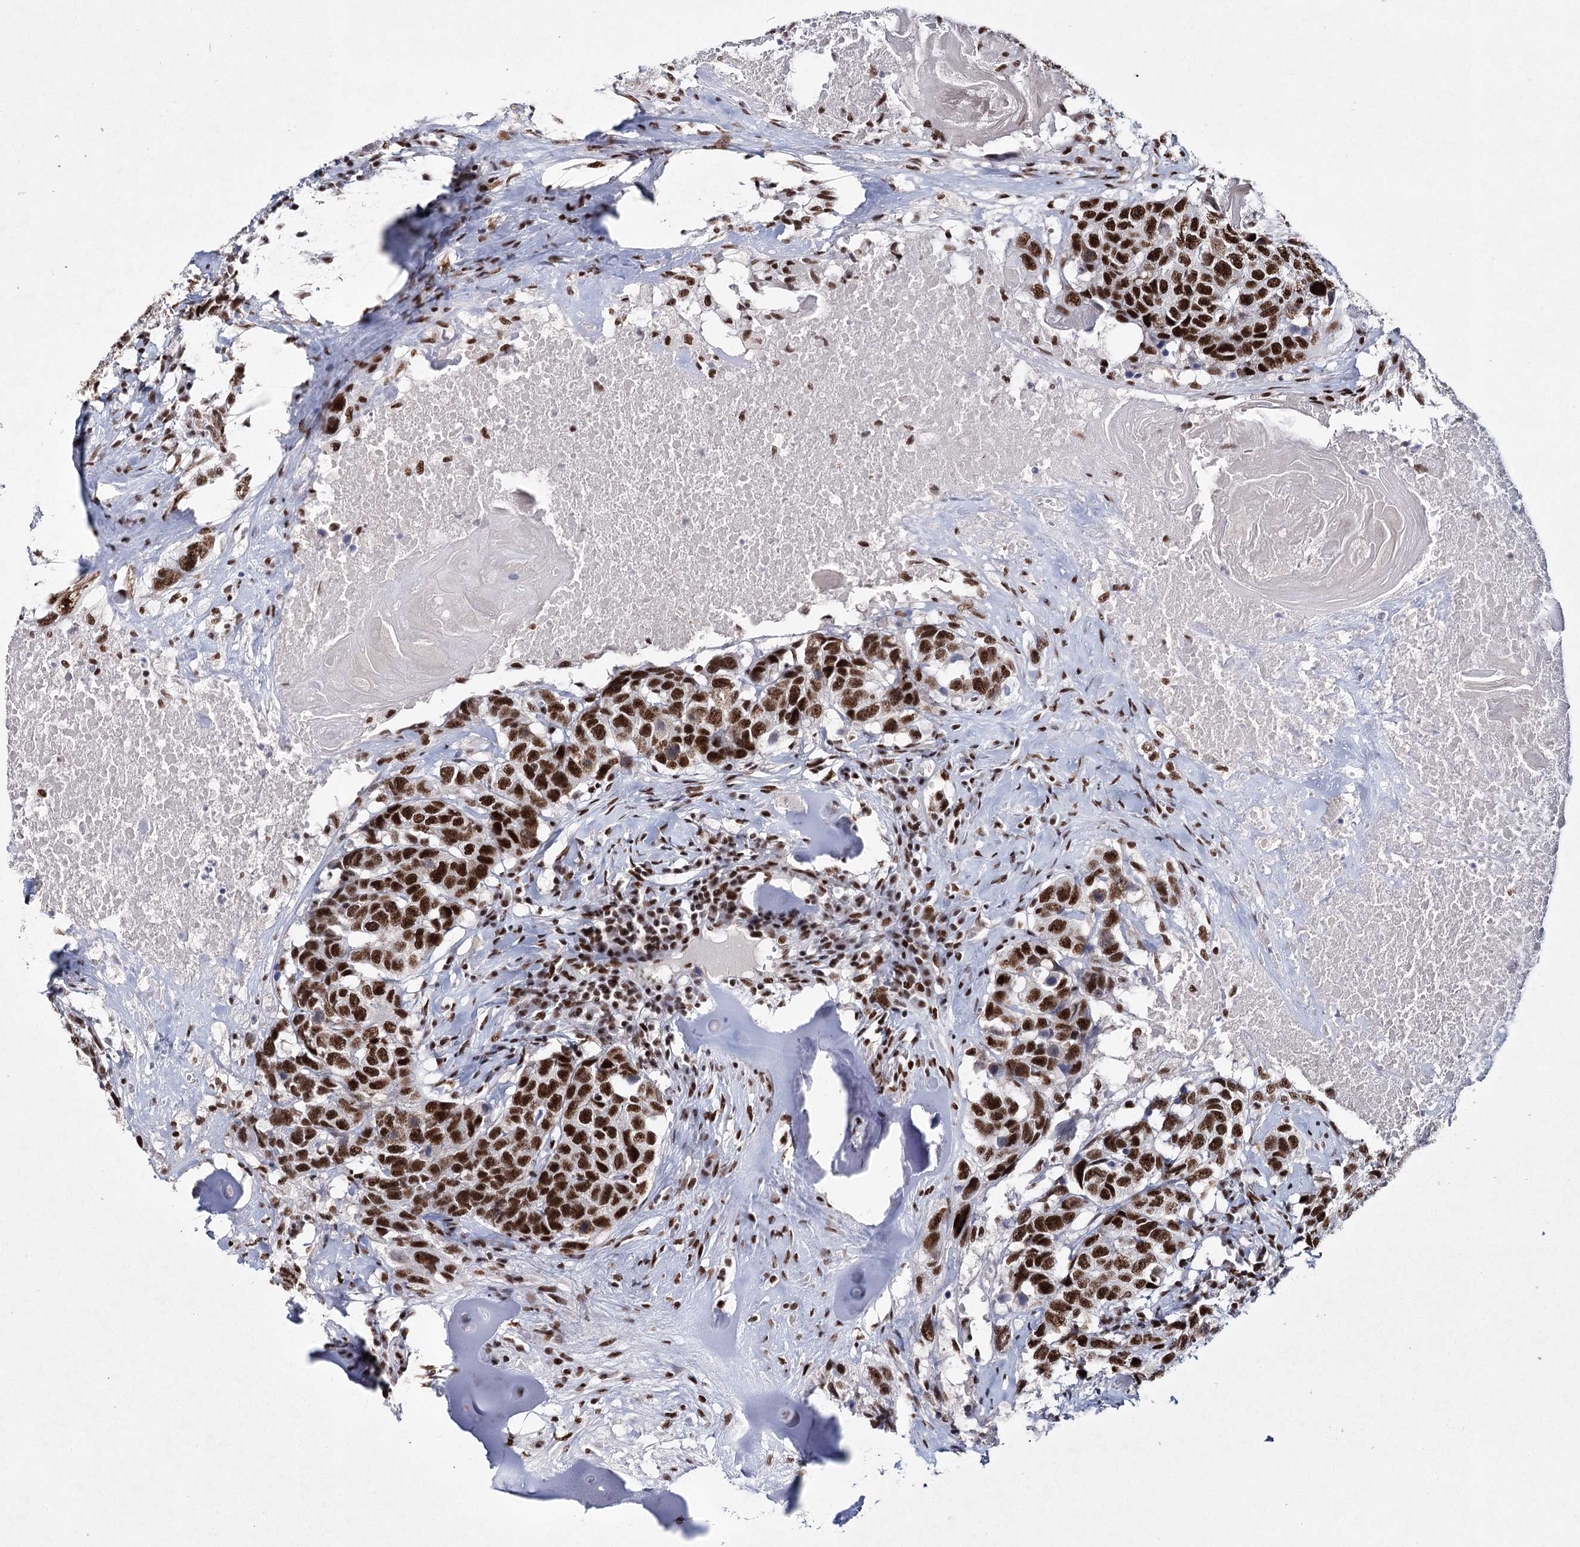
{"staining": {"intensity": "strong", "quantity": ">75%", "location": "nuclear"}, "tissue": "head and neck cancer", "cell_type": "Tumor cells", "image_type": "cancer", "snomed": [{"axis": "morphology", "description": "Squamous cell carcinoma, NOS"}, {"axis": "topography", "description": "Head-Neck"}], "caption": "Human head and neck cancer (squamous cell carcinoma) stained with a protein marker displays strong staining in tumor cells.", "gene": "SCAF8", "patient": {"sex": "male", "age": 66}}